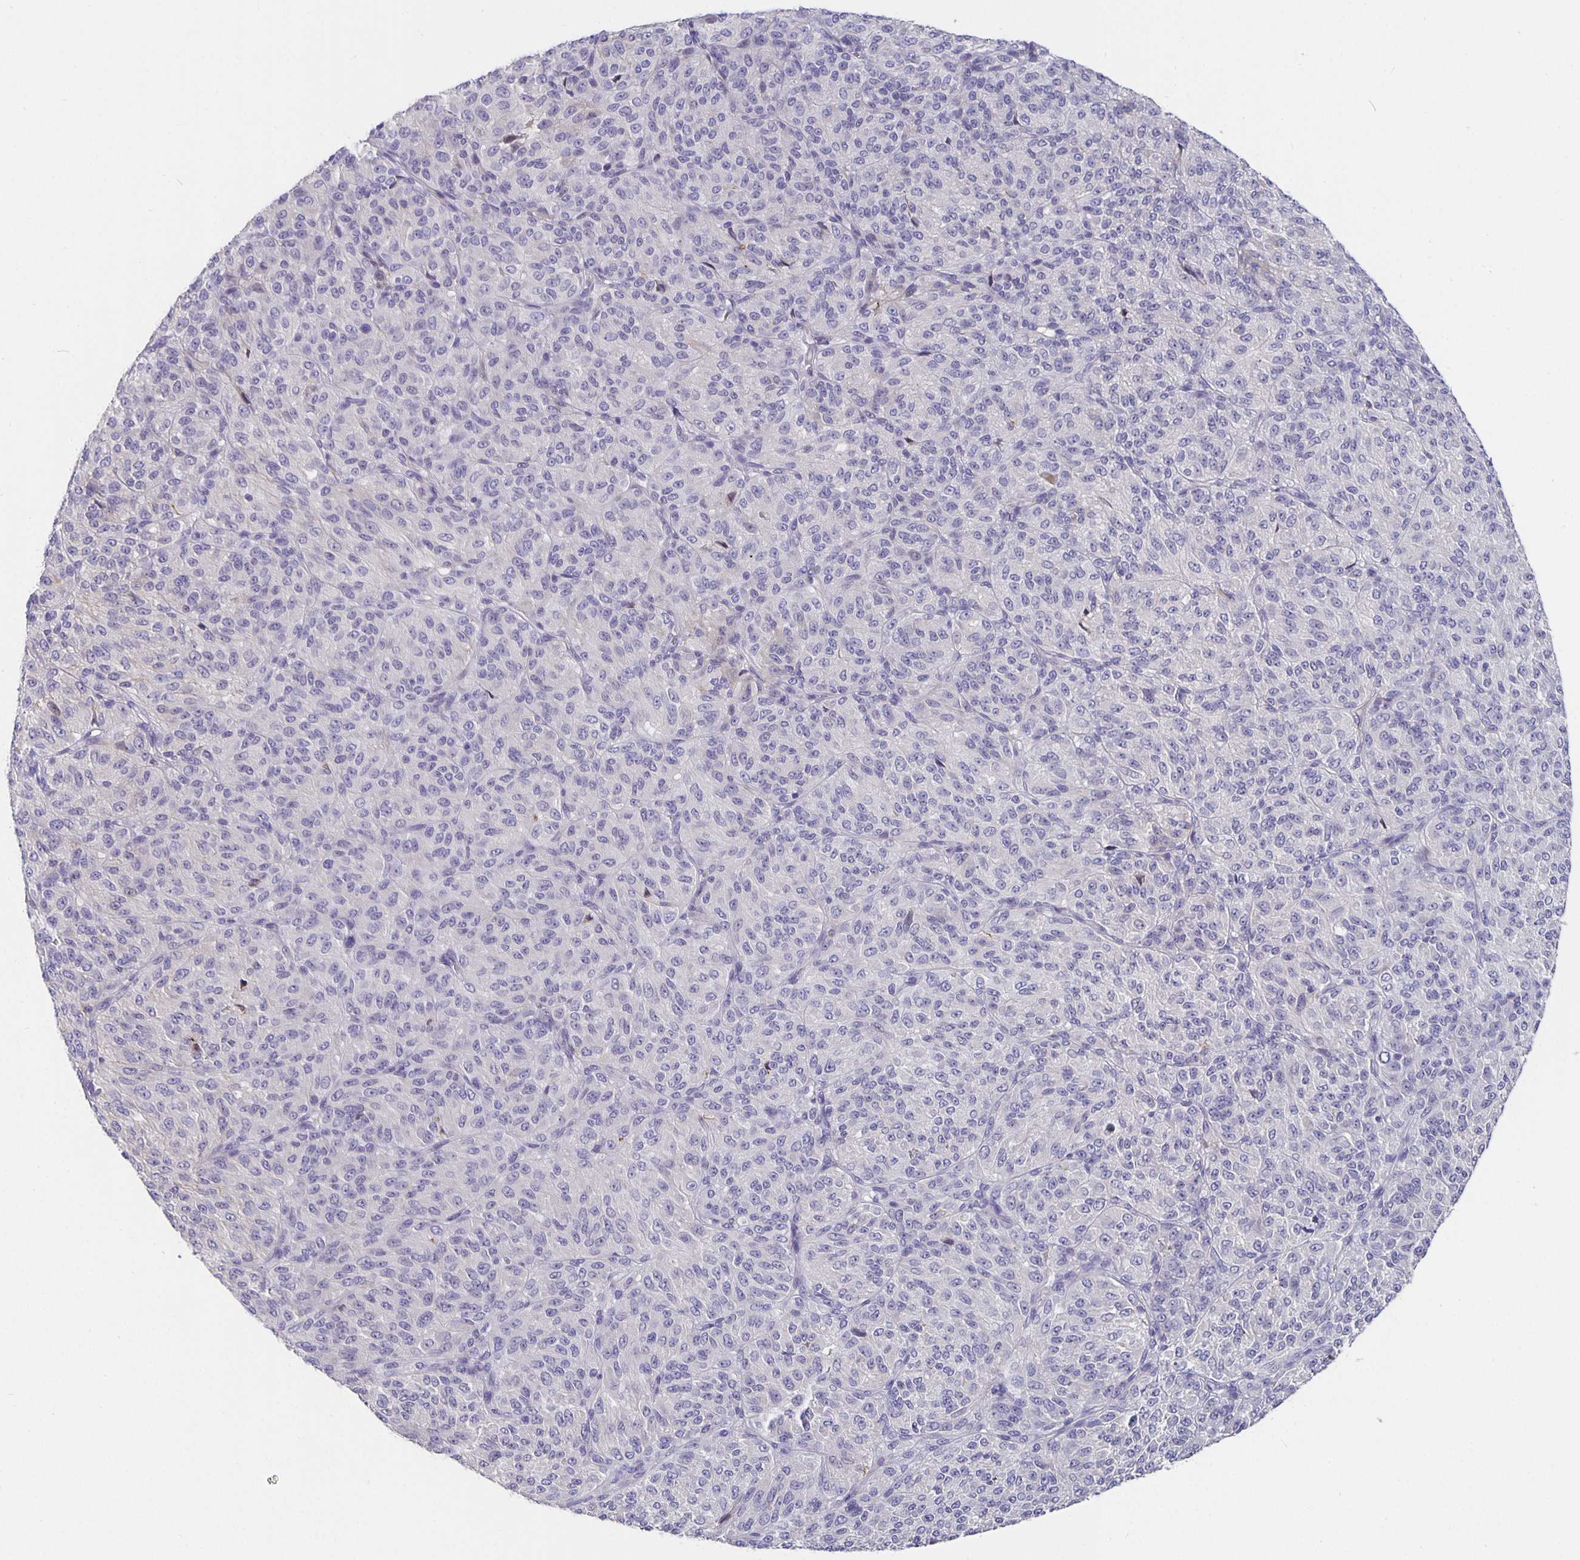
{"staining": {"intensity": "negative", "quantity": "none", "location": "none"}, "tissue": "melanoma", "cell_type": "Tumor cells", "image_type": "cancer", "snomed": [{"axis": "morphology", "description": "Malignant melanoma, Metastatic site"}, {"axis": "topography", "description": "Brain"}], "caption": "Malignant melanoma (metastatic site) was stained to show a protein in brown. There is no significant expression in tumor cells. (Immunohistochemistry, brightfield microscopy, high magnification).", "gene": "CFAP74", "patient": {"sex": "female", "age": 56}}